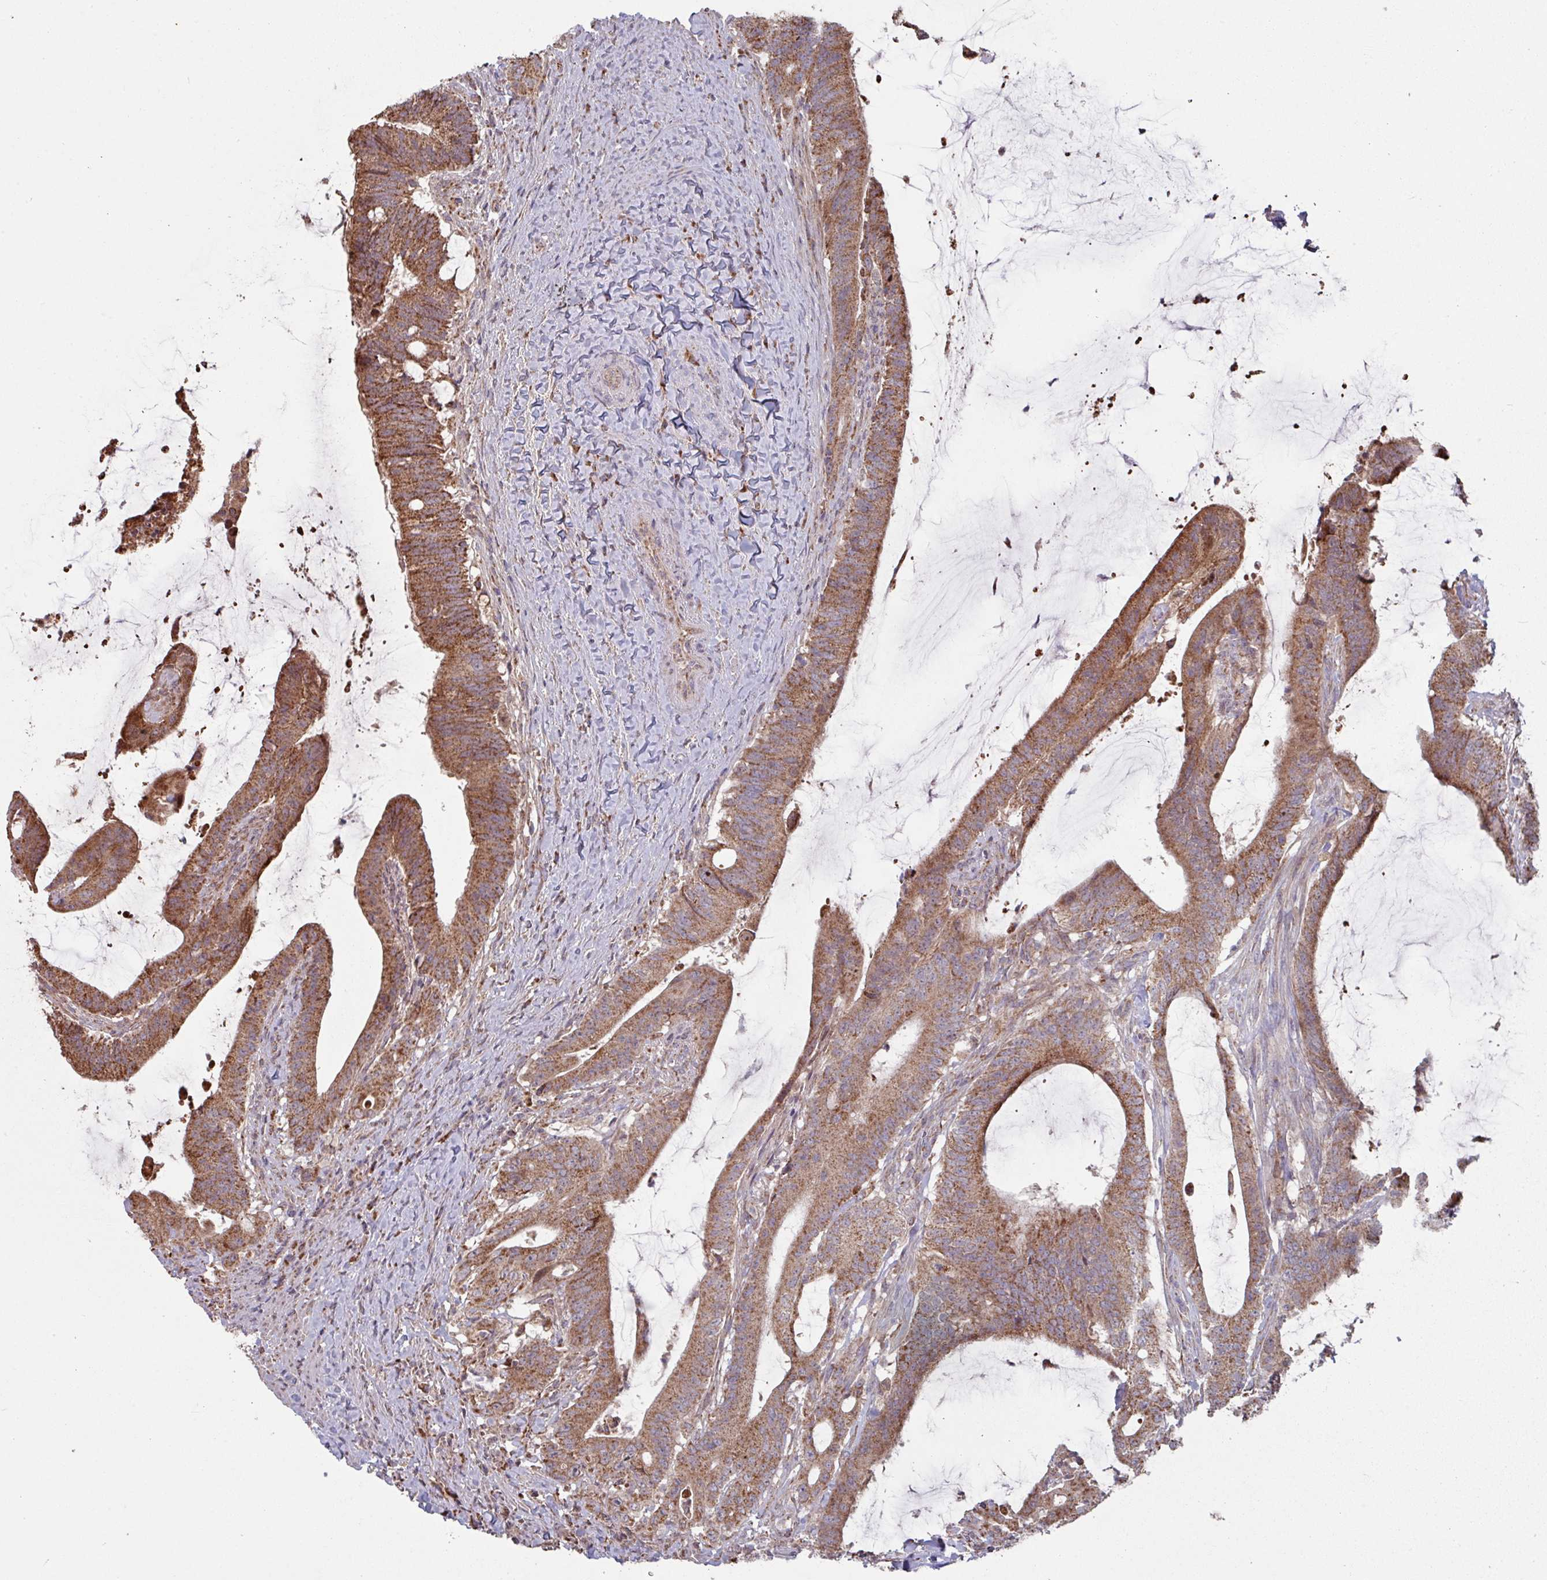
{"staining": {"intensity": "moderate", "quantity": ">75%", "location": "cytoplasmic/membranous"}, "tissue": "colorectal cancer", "cell_type": "Tumor cells", "image_type": "cancer", "snomed": [{"axis": "morphology", "description": "Adenocarcinoma, NOS"}, {"axis": "topography", "description": "Colon"}], "caption": "Colorectal cancer (adenocarcinoma) tissue reveals moderate cytoplasmic/membranous staining in approximately >75% of tumor cells, visualized by immunohistochemistry. Nuclei are stained in blue.", "gene": "COX7C", "patient": {"sex": "female", "age": 43}}